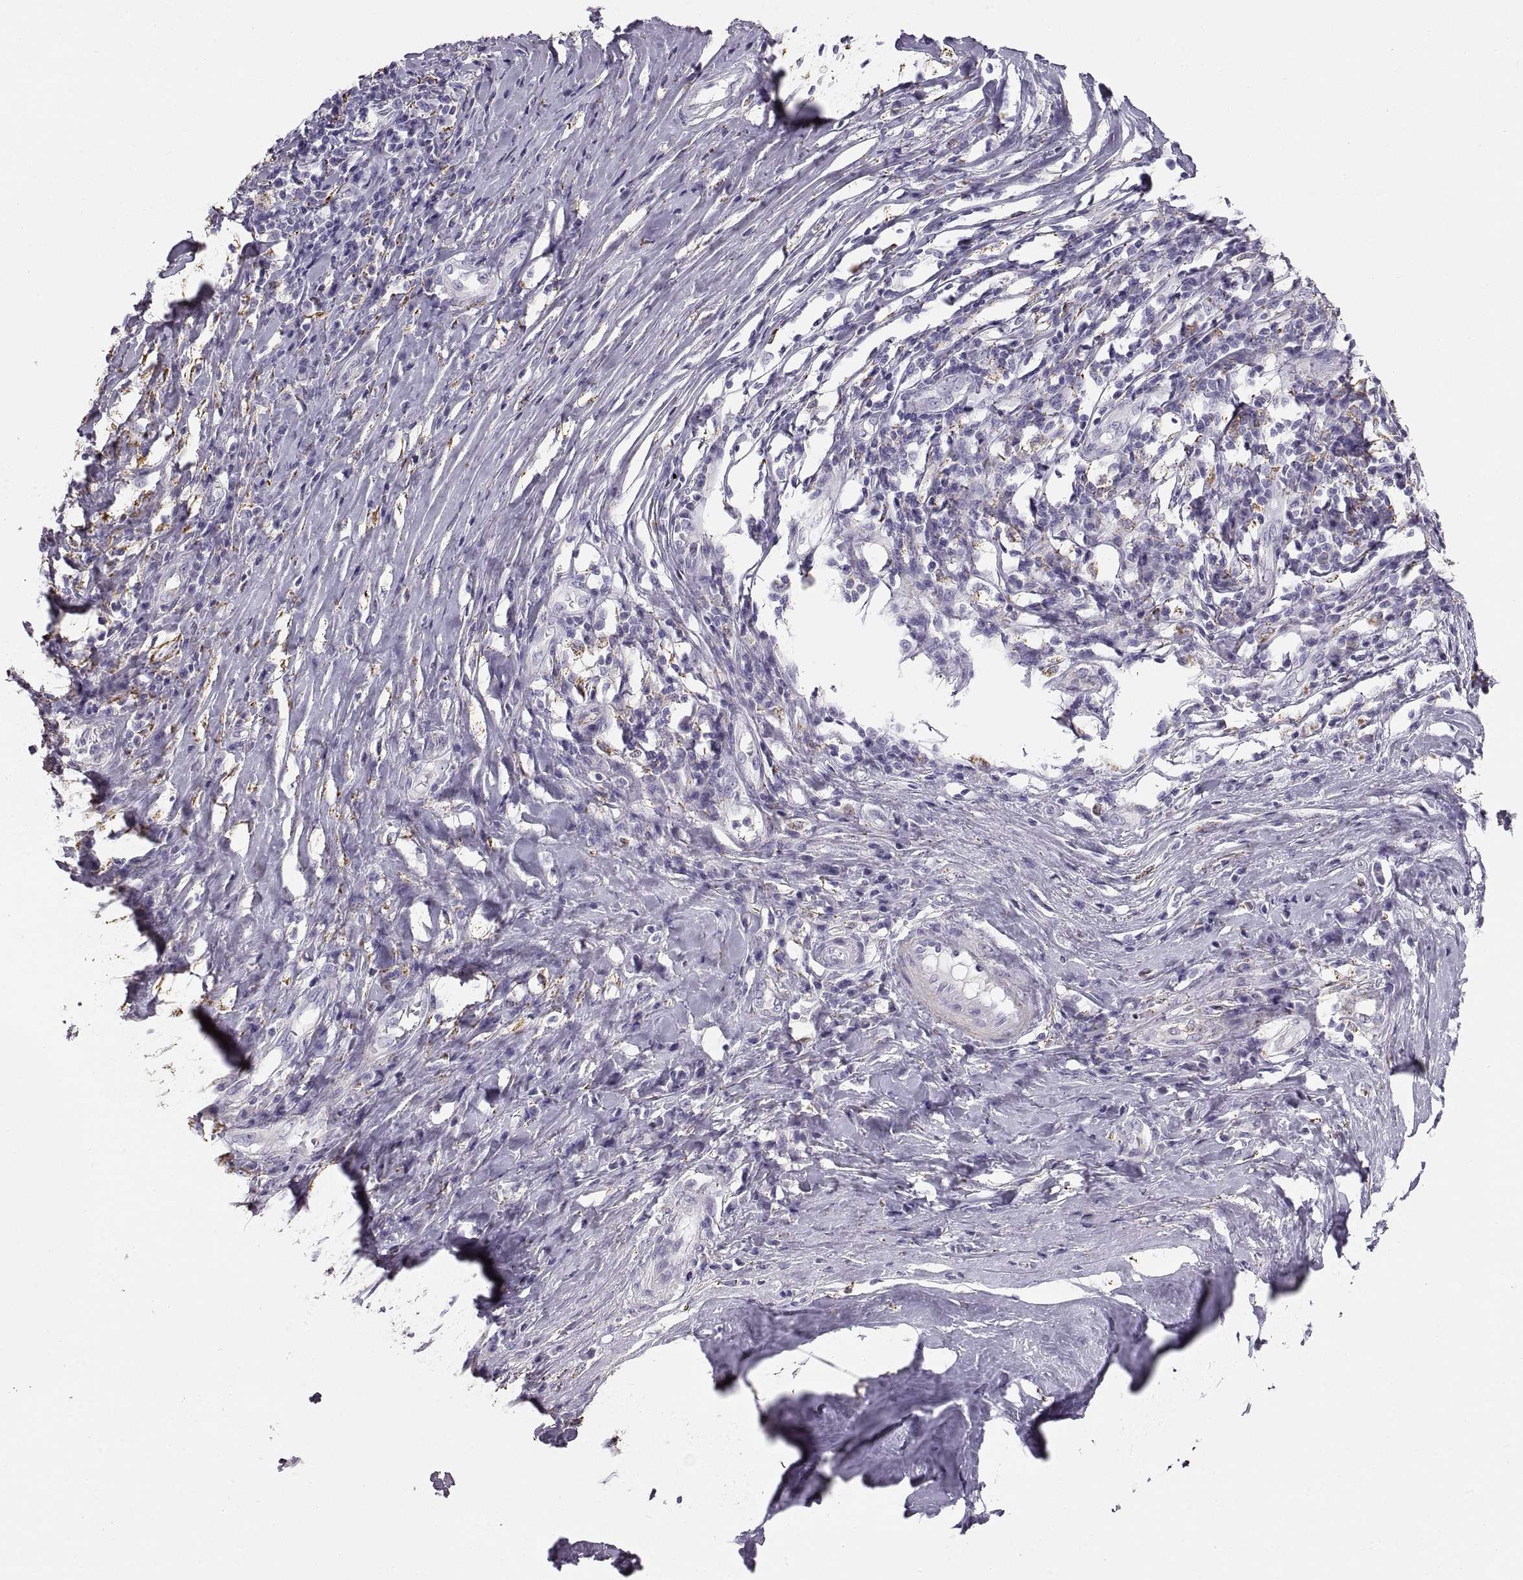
{"staining": {"intensity": "negative", "quantity": "none", "location": "none"}, "tissue": "melanoma", "cell_type": "Tumor cells", "image_type": "cancer", "snomed": [{"axis": "morphology", "description": "Malignant melanoma, NOS"}, {"axis": "topography", "description": "Skin"}], "caption": "Immunohistochemical staining of human melanoma shows no significant staining in tumor cells.", "gene": "COL9A3", "patient": {"sex": "female", "age": 91}}